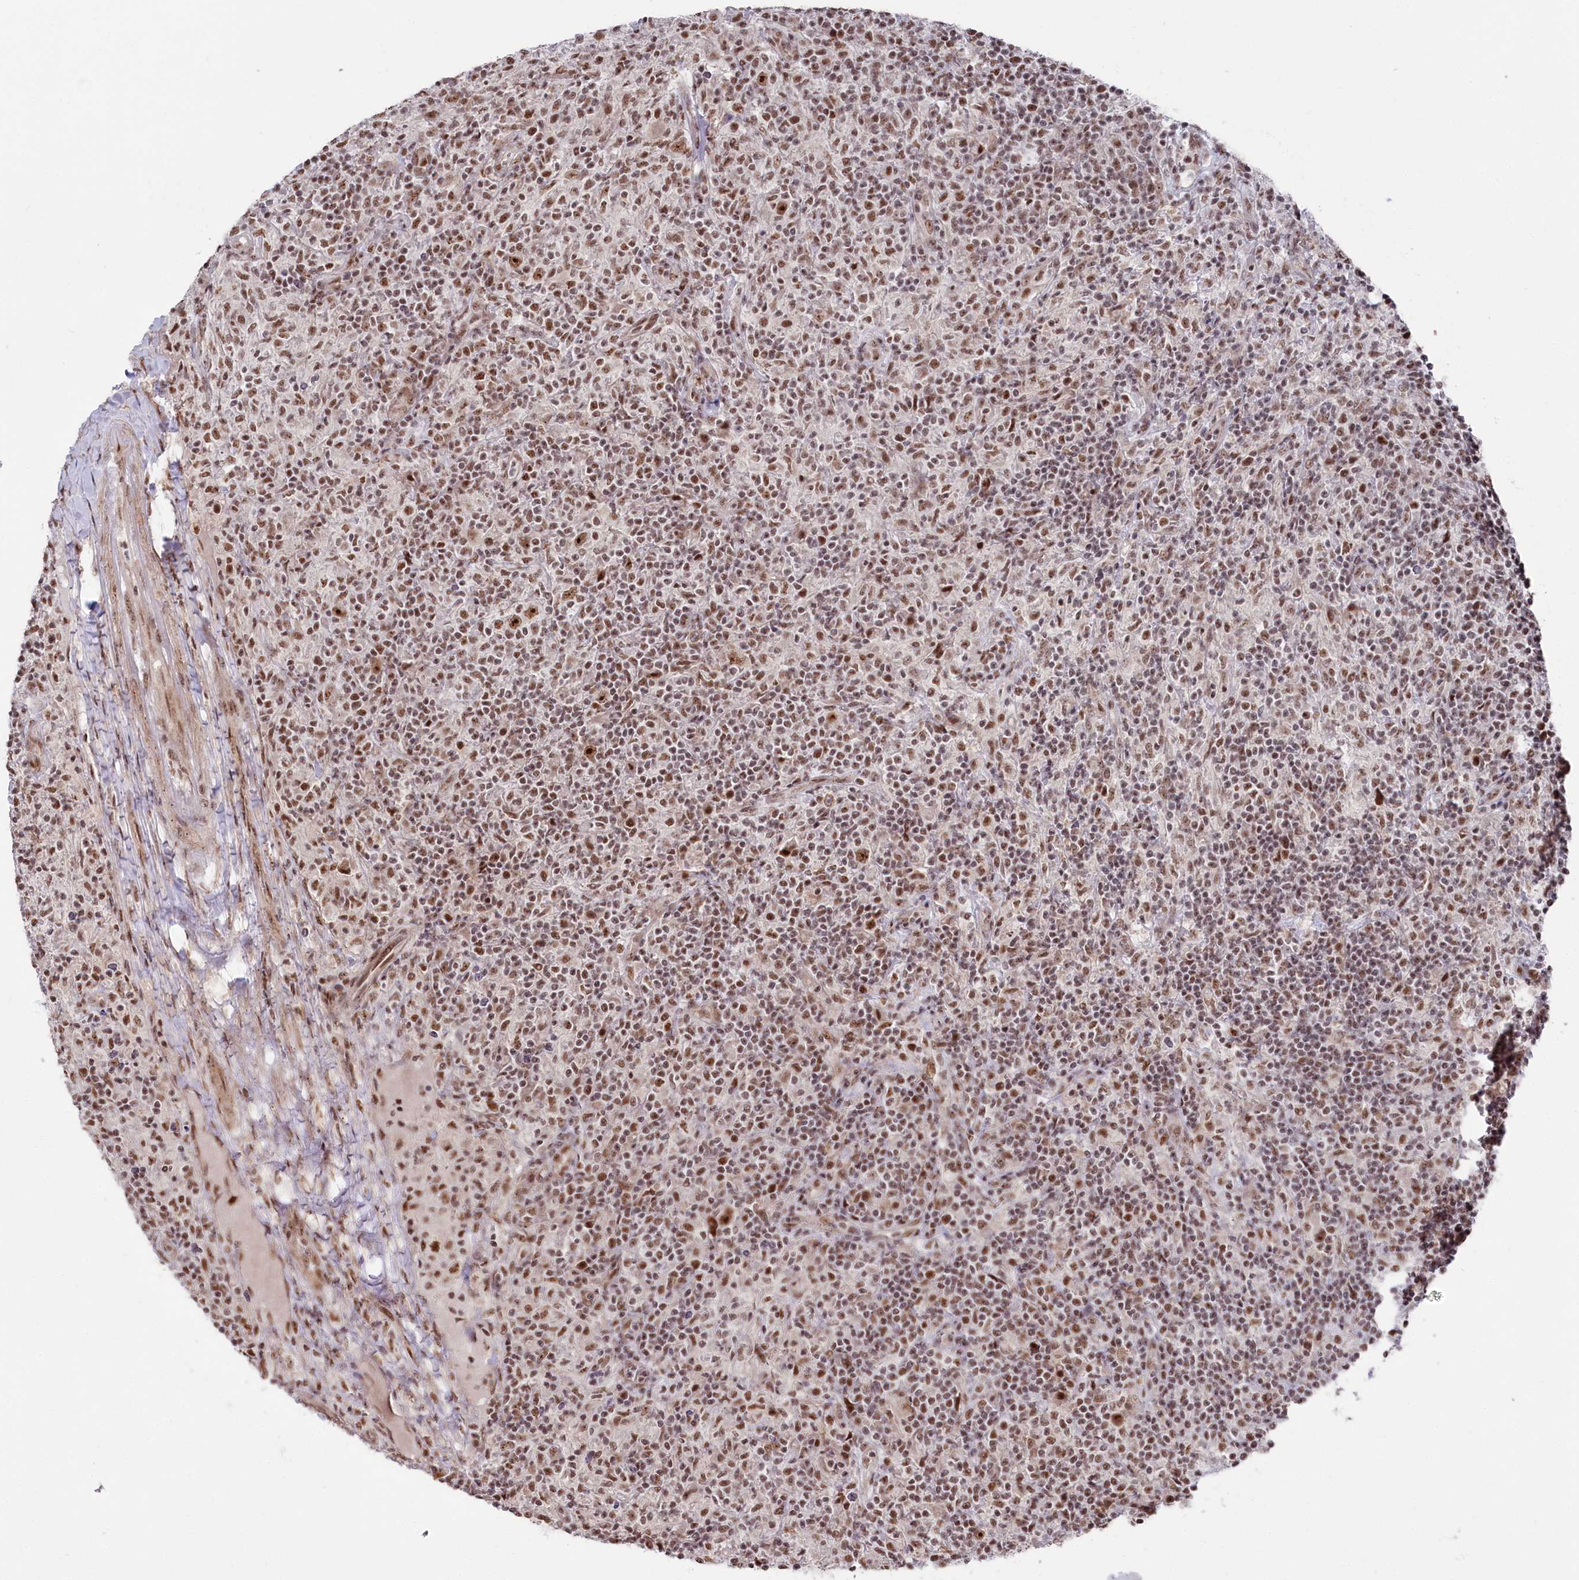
{"staining": {"intensity": "strong", "quantity": "25%-75%", "location": "nuclear"}, "tissue": "lymphoma", "cell_type": "Tumor cells", "image_type": "cancer", "snomed": [{"axis": "morphology", "description": "Hodgkin's disease, NOS"}, {"axis": "topography", "description": "Lymph node"}], "caption": "Immunohistochemical staining of Hodgkin's disease shows high levels of strong nuclear expression in approximately 25%-75% of tumor cells.", "gene": "POLR2H", "patient": {"sex": "male", "age": 70}}